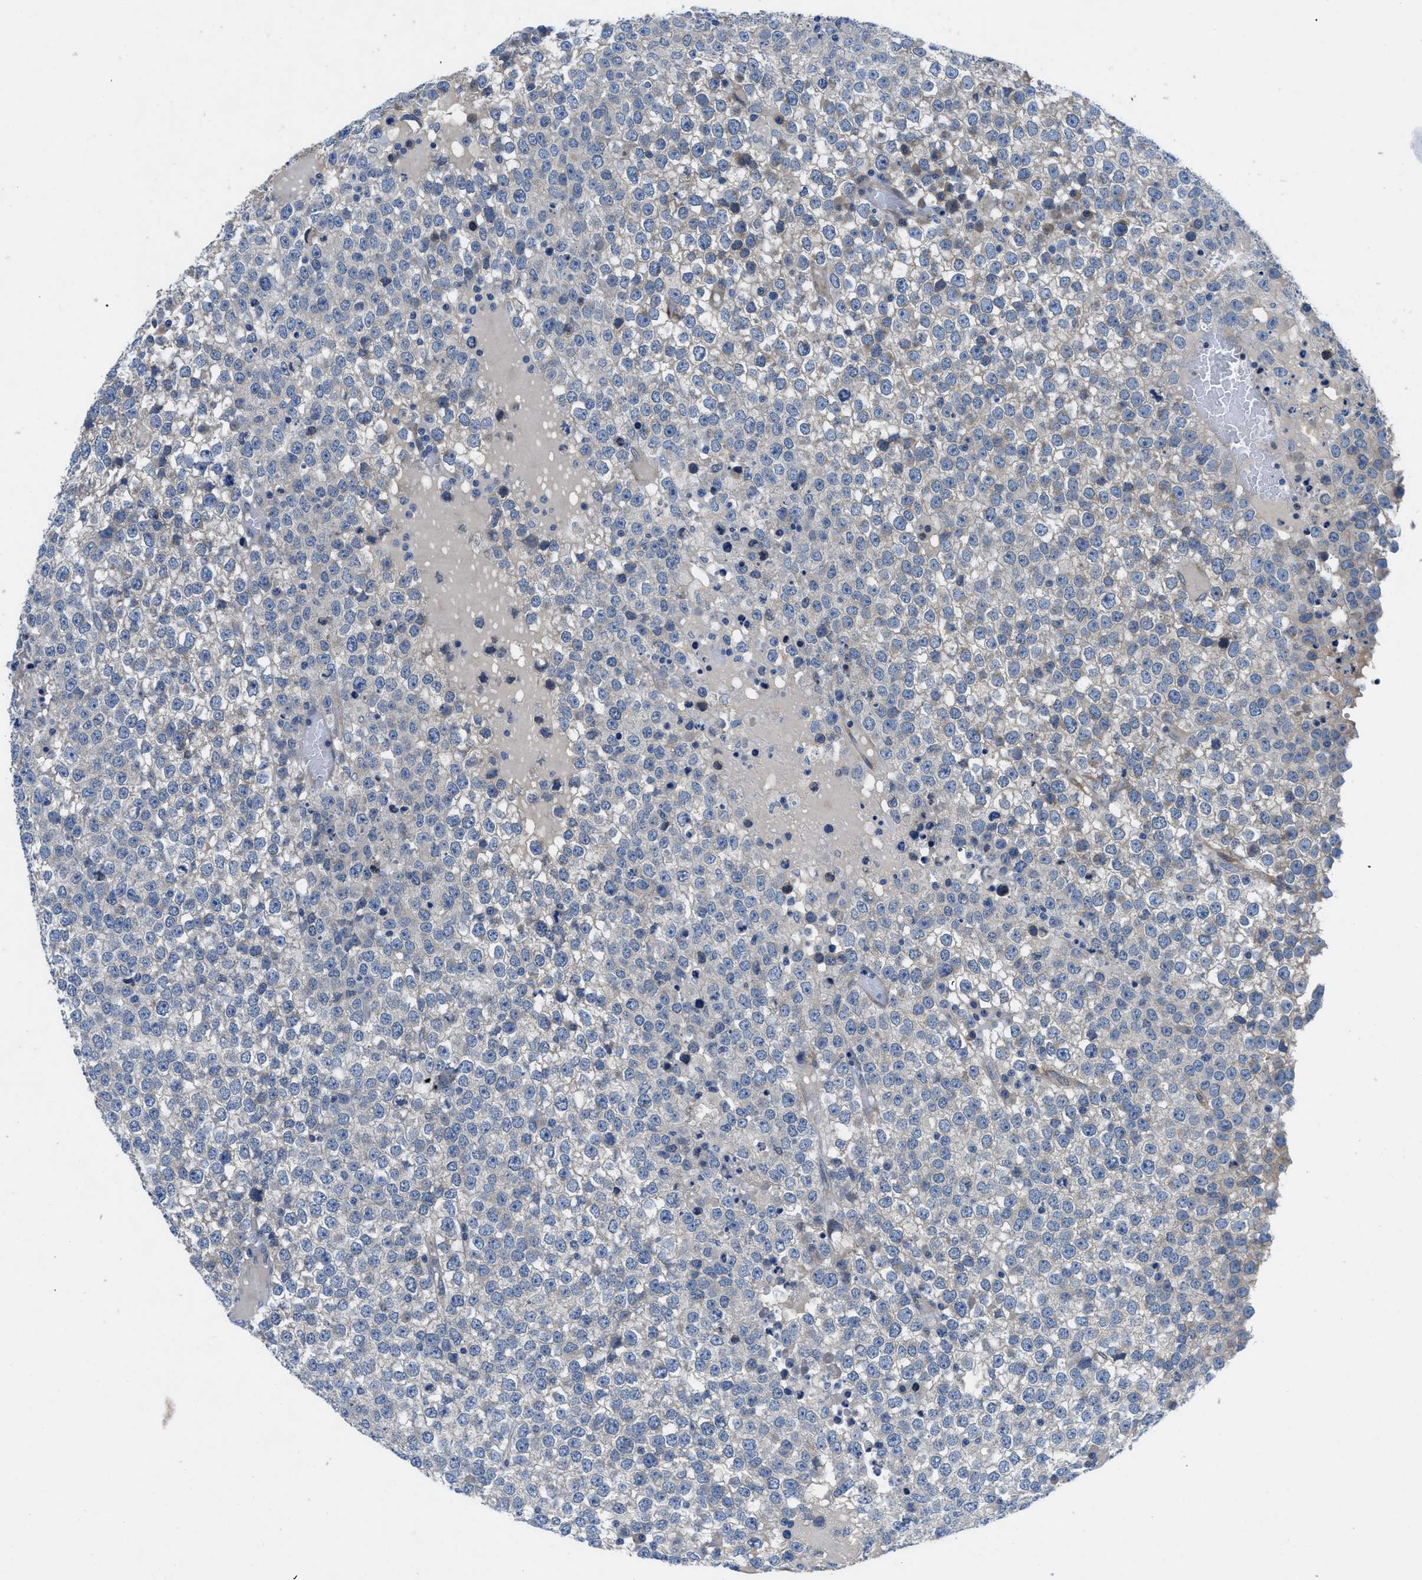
{"staining": {"intensity": "negative", "quantity": "none", "location": "none"}, "tissue": "testis cancer", "cell_type": "Tumor cells", "image_type": "cancer", "snomed": [{"axis": "morphology", "description": "Seminoma, NOS"}, {"axis": "topography", "description": "Testis"}], "caption": "Tumor cells show no significant protein staining in seminoma (testis). (Stains: DAB immunohistochemistry with hematoxylin counter stain, Microscopy: brightfield microscopy at high magnification).", "gene": "PGR", "patient": {"sex": "male", "age": 65}}